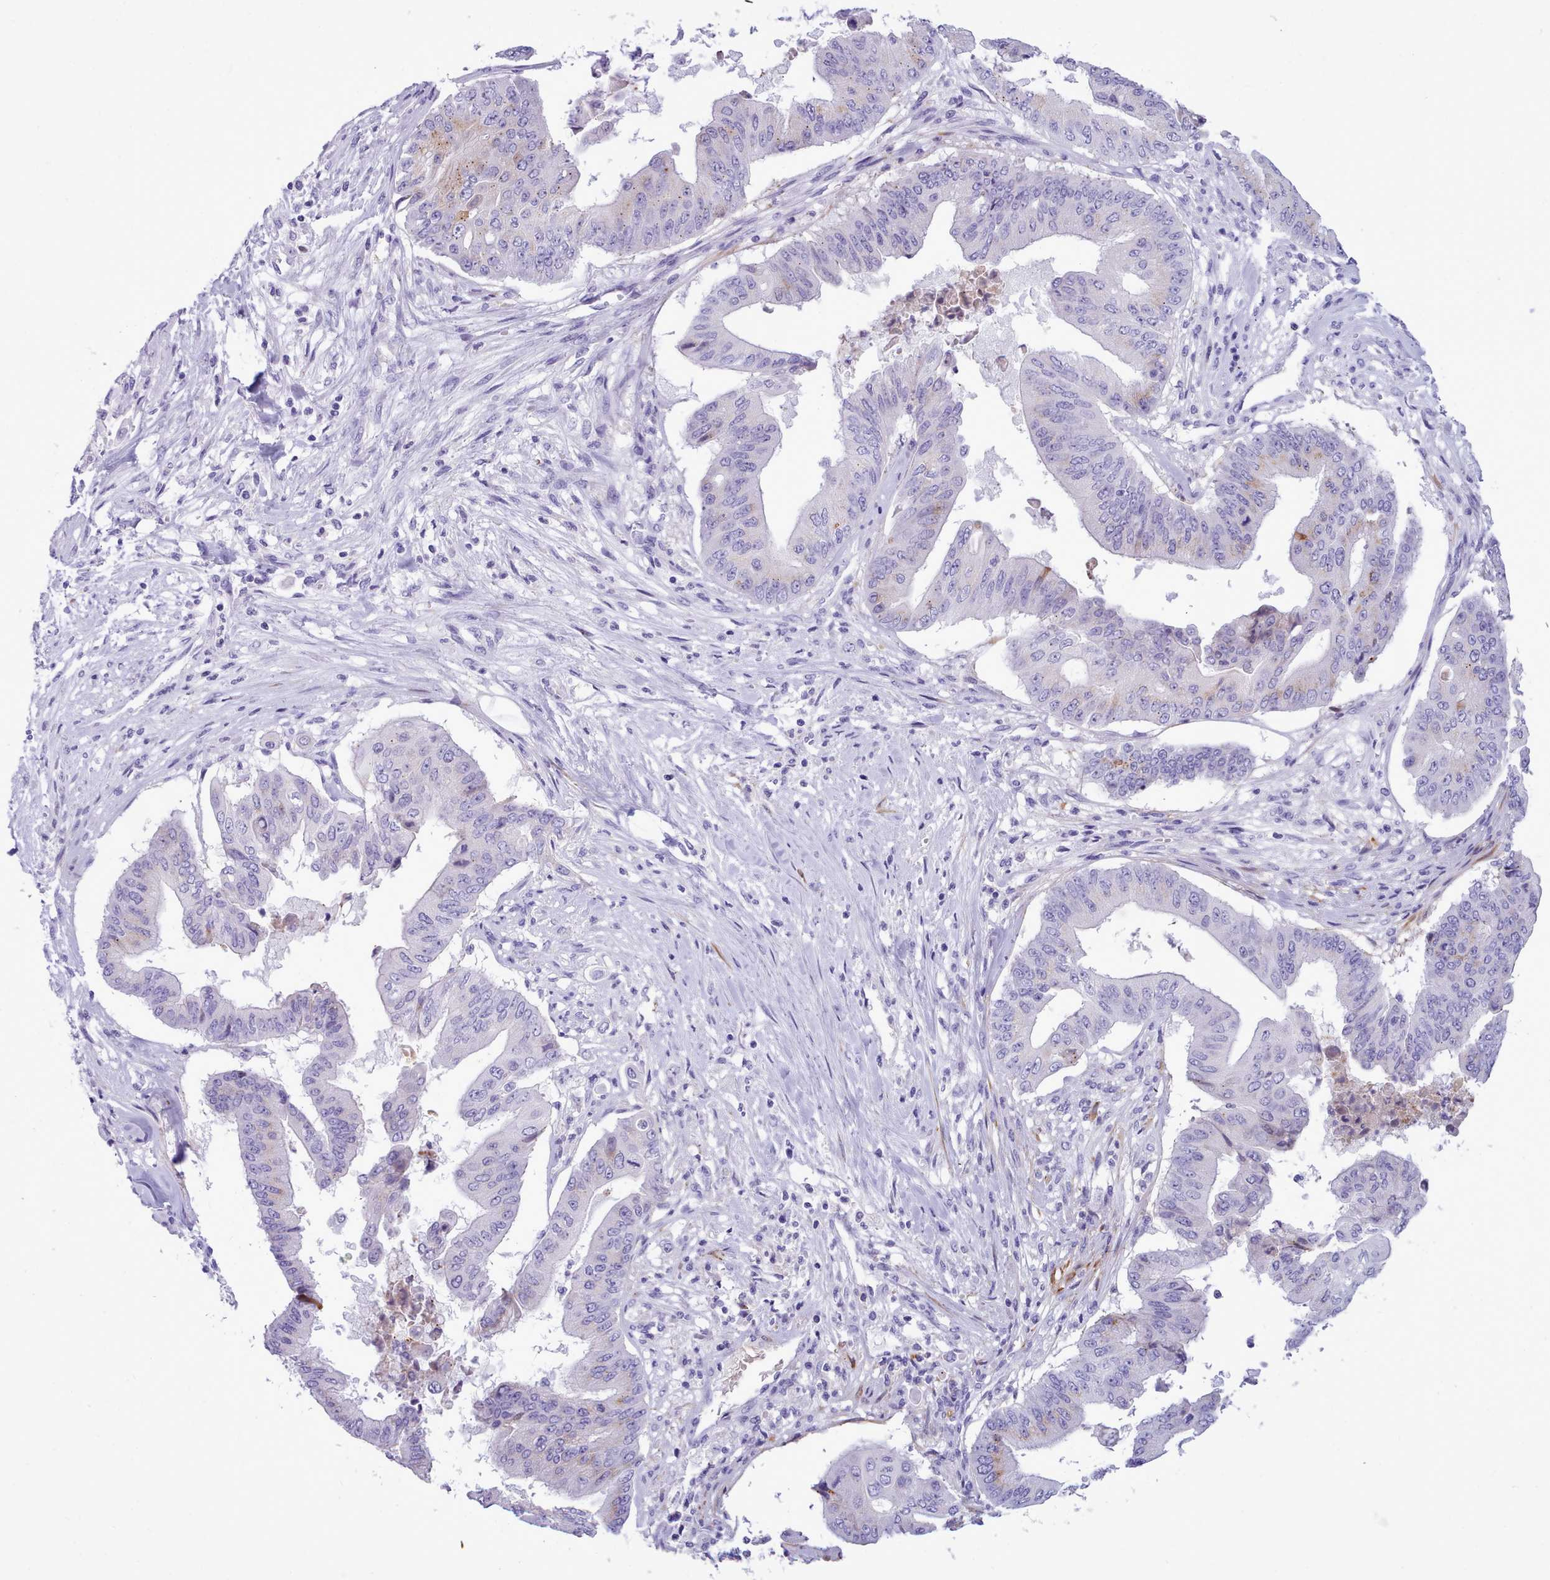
{"staining": {"intensity": "negative", "quantity": "none", "location": "none"}, "tissue": "pancreatic cancer", "cell_type": "Tumor cells", "image_type": "cancer", "snomed": [{"axis": "morphology", "description": "Adenocarcinoma, NOS"}, {"axis": "topography", "description": "Pancreas"}], "caption": "Tumor cells show no significant expression in adenocarcinoma (pancreatic). (Stains: DAB IHC with hematoxylin counter stain, Microscopy: brightfield microscopy at high magnification).", "gene": "NKX1-2", "patient": {"sex": "female", "age": 77}}